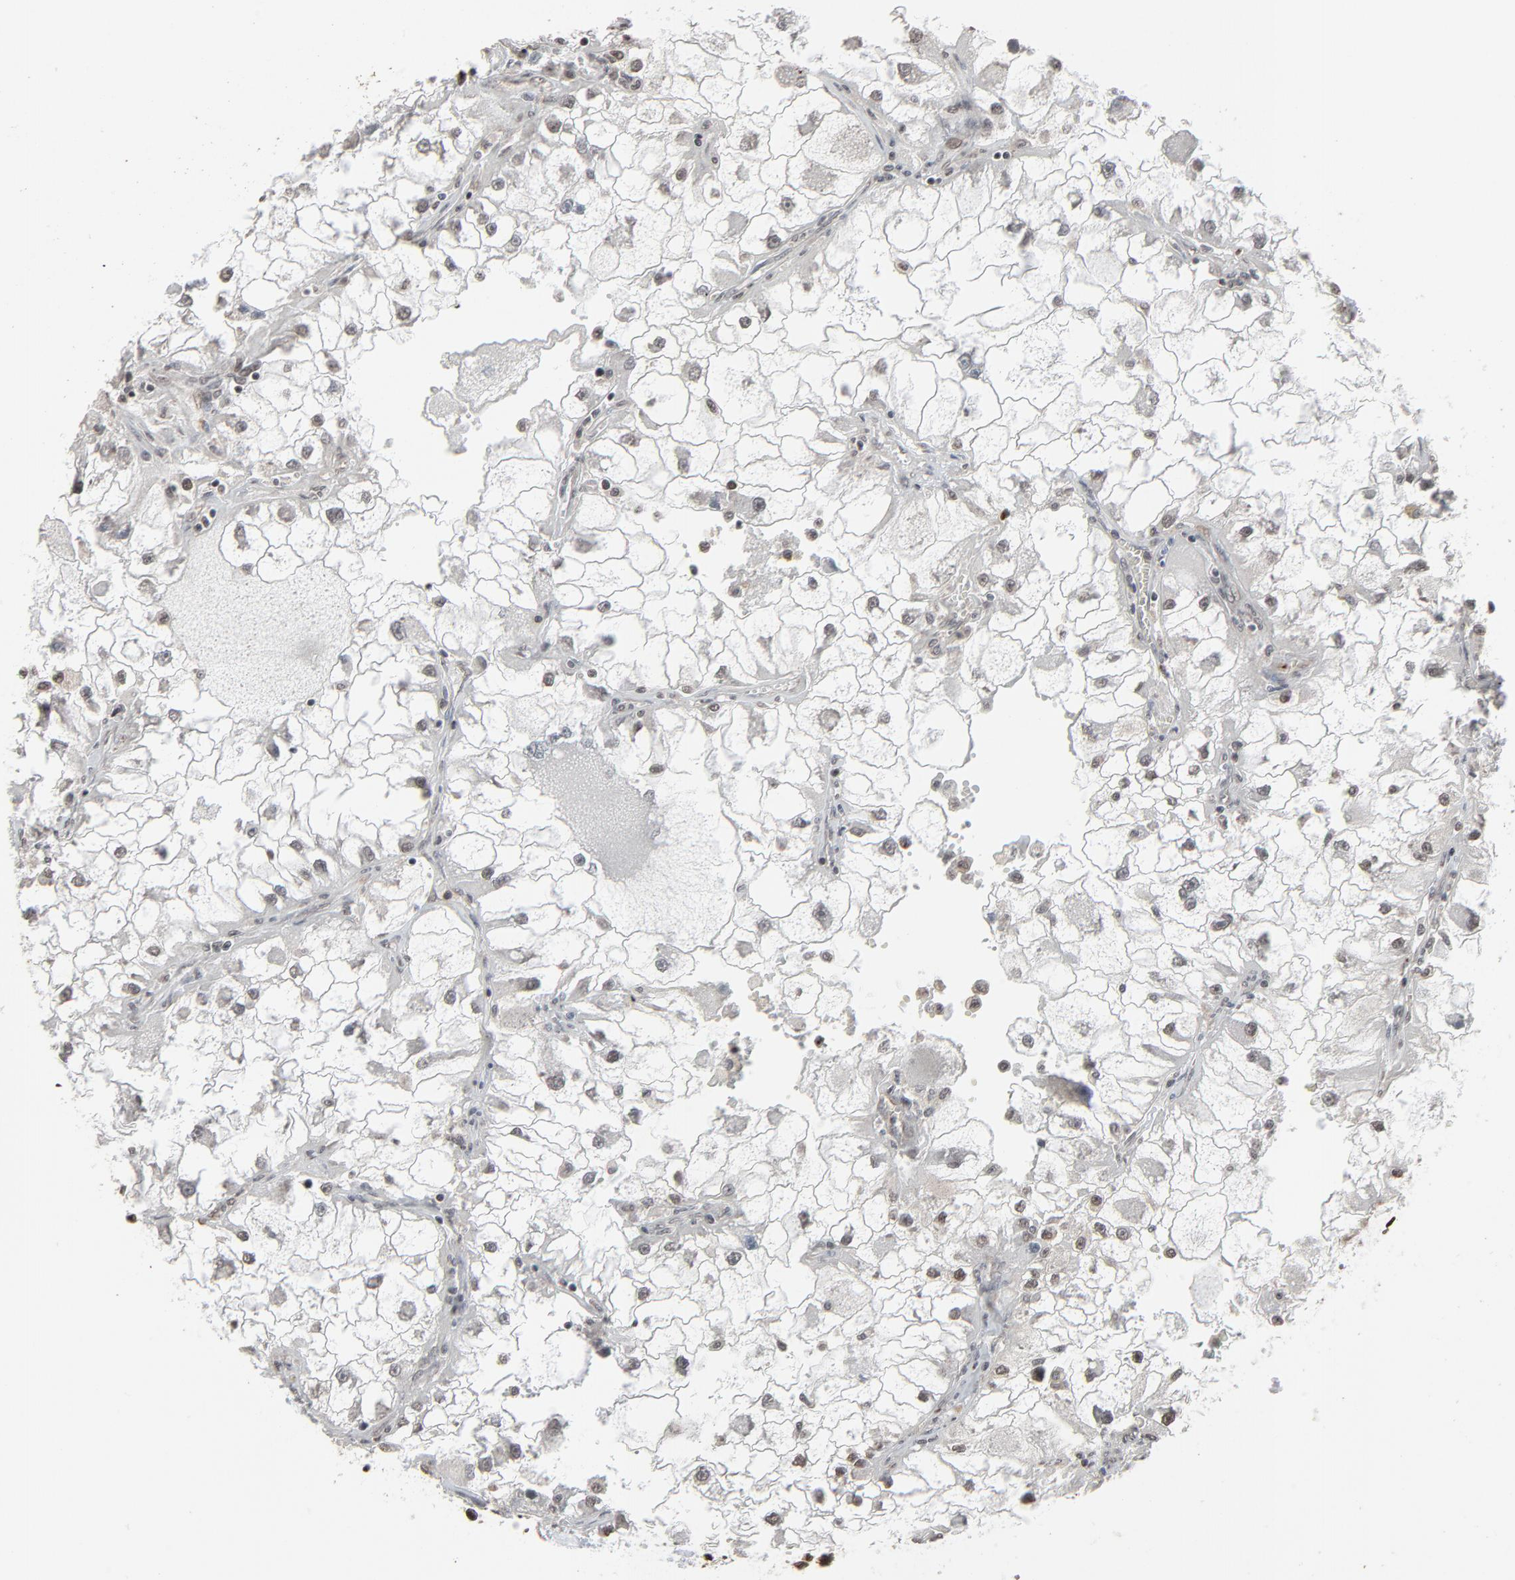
{"staining": {"intensity": "moderate", "quantity": "25%-75%", "location": "nuclear"}, "tissue": "renal cancer", "cell_type": "Tumor cells", "image_type": "cancer", "snomed": [{"axis": "morphology", "description": "Adenocarcinoma, NOS"}, {"axis": "topography", "description": "Kidney"}], "caption": "Adenocarcinoma (renal) stained with DAB IHC exhibits medium levels of moderate nuclear expression in approximately 25%-75% of tumor cells.", "gene": "MEIS2", "patient": {"sex": "female", "age": 73}}